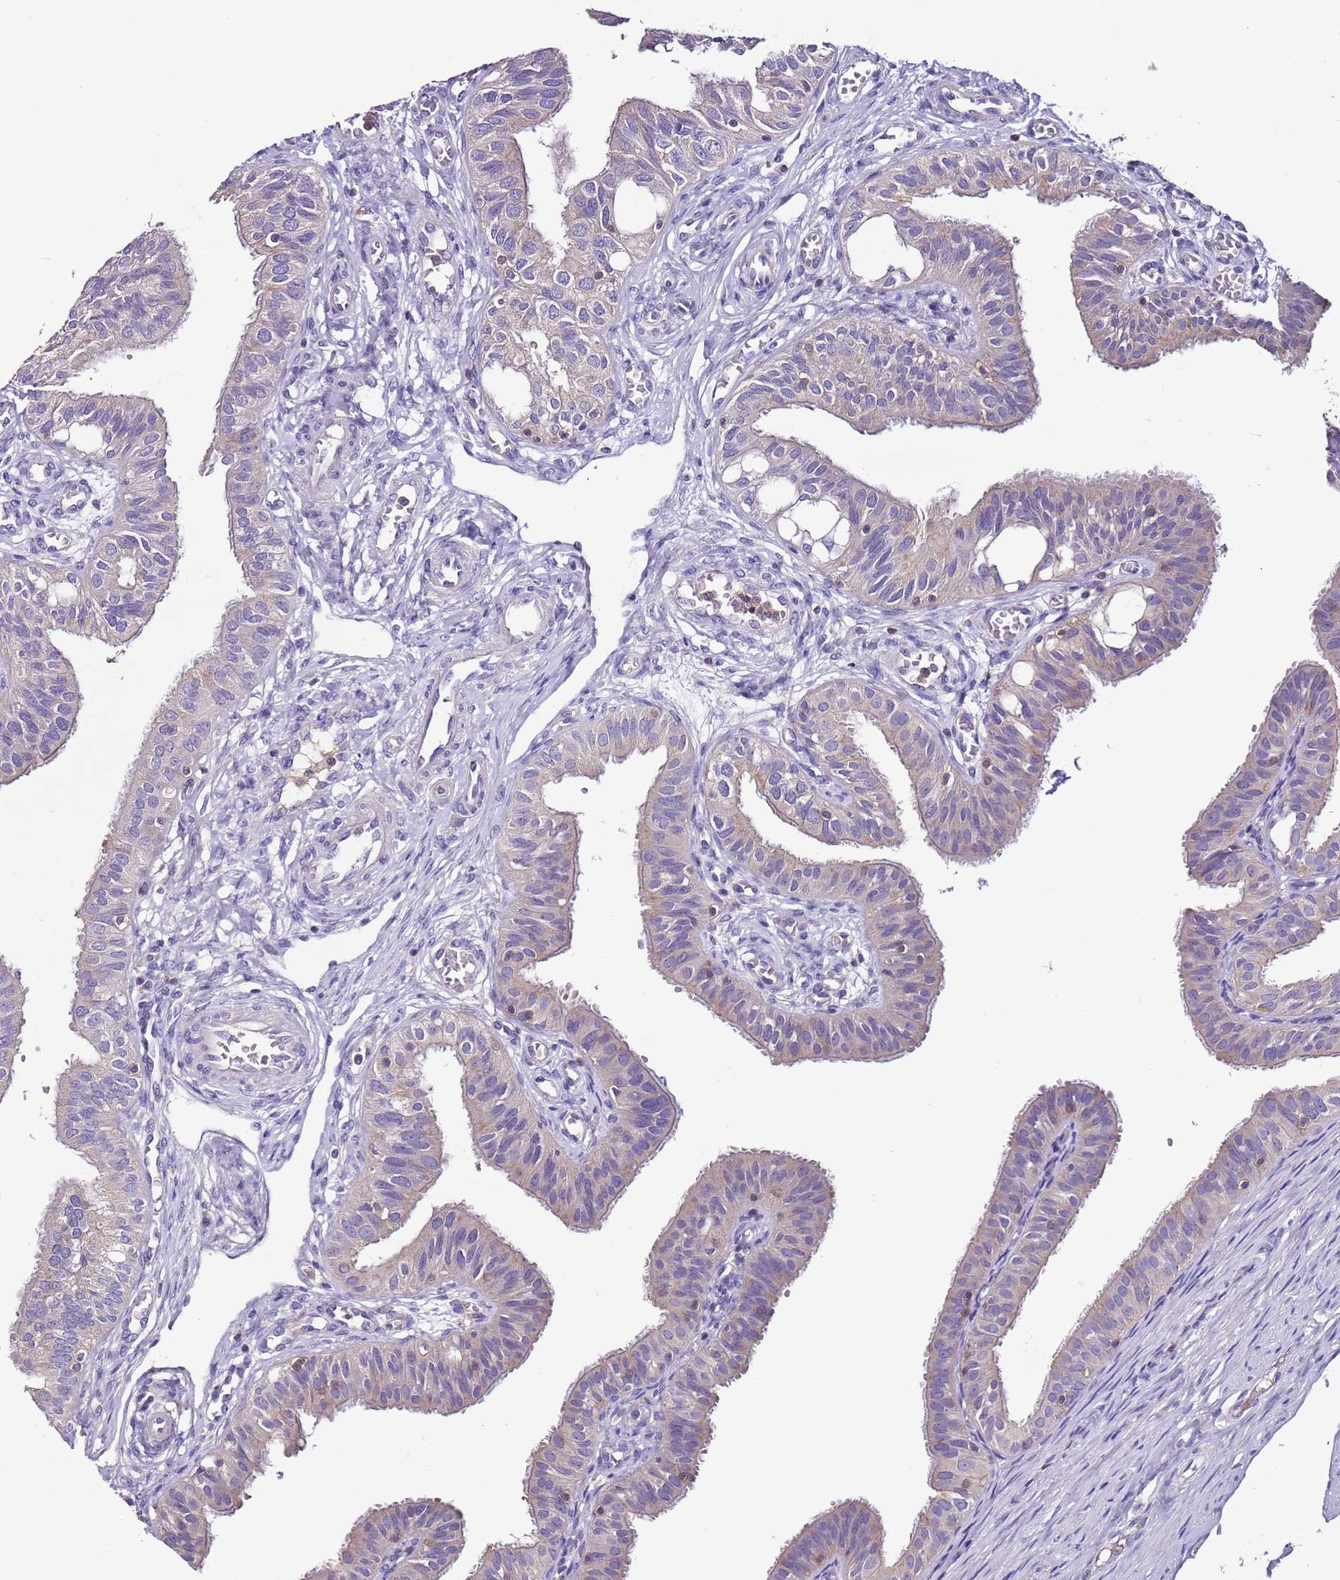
{"staining": {"intensity": "negative", "quantity": "none", "location": "none"}, "tissue": "fallopian tube", "cell_type": "Glandular cells", "image_type": "normal", "snomed": [{"axis": "morphology", "description": "Normal tissue, NOS"}, {"axis": "topography", "description": "Fallopian tube"}, {"axis": "topography", "description": "Ovary"}], "caption": "IHC photomicrograph of normal fallopian tube: human fallopian tube stained with DAB (3,3'-diaminobenzidine) demonstrates no significant protein positivity in glandular cells. (DAB (3,3'-diaminobenzidine) immunohistochemistry visualized using brightfield microscopy, high magnification).", "gene": "IGIP", "patient": {"sex": "female", "age": 42}}